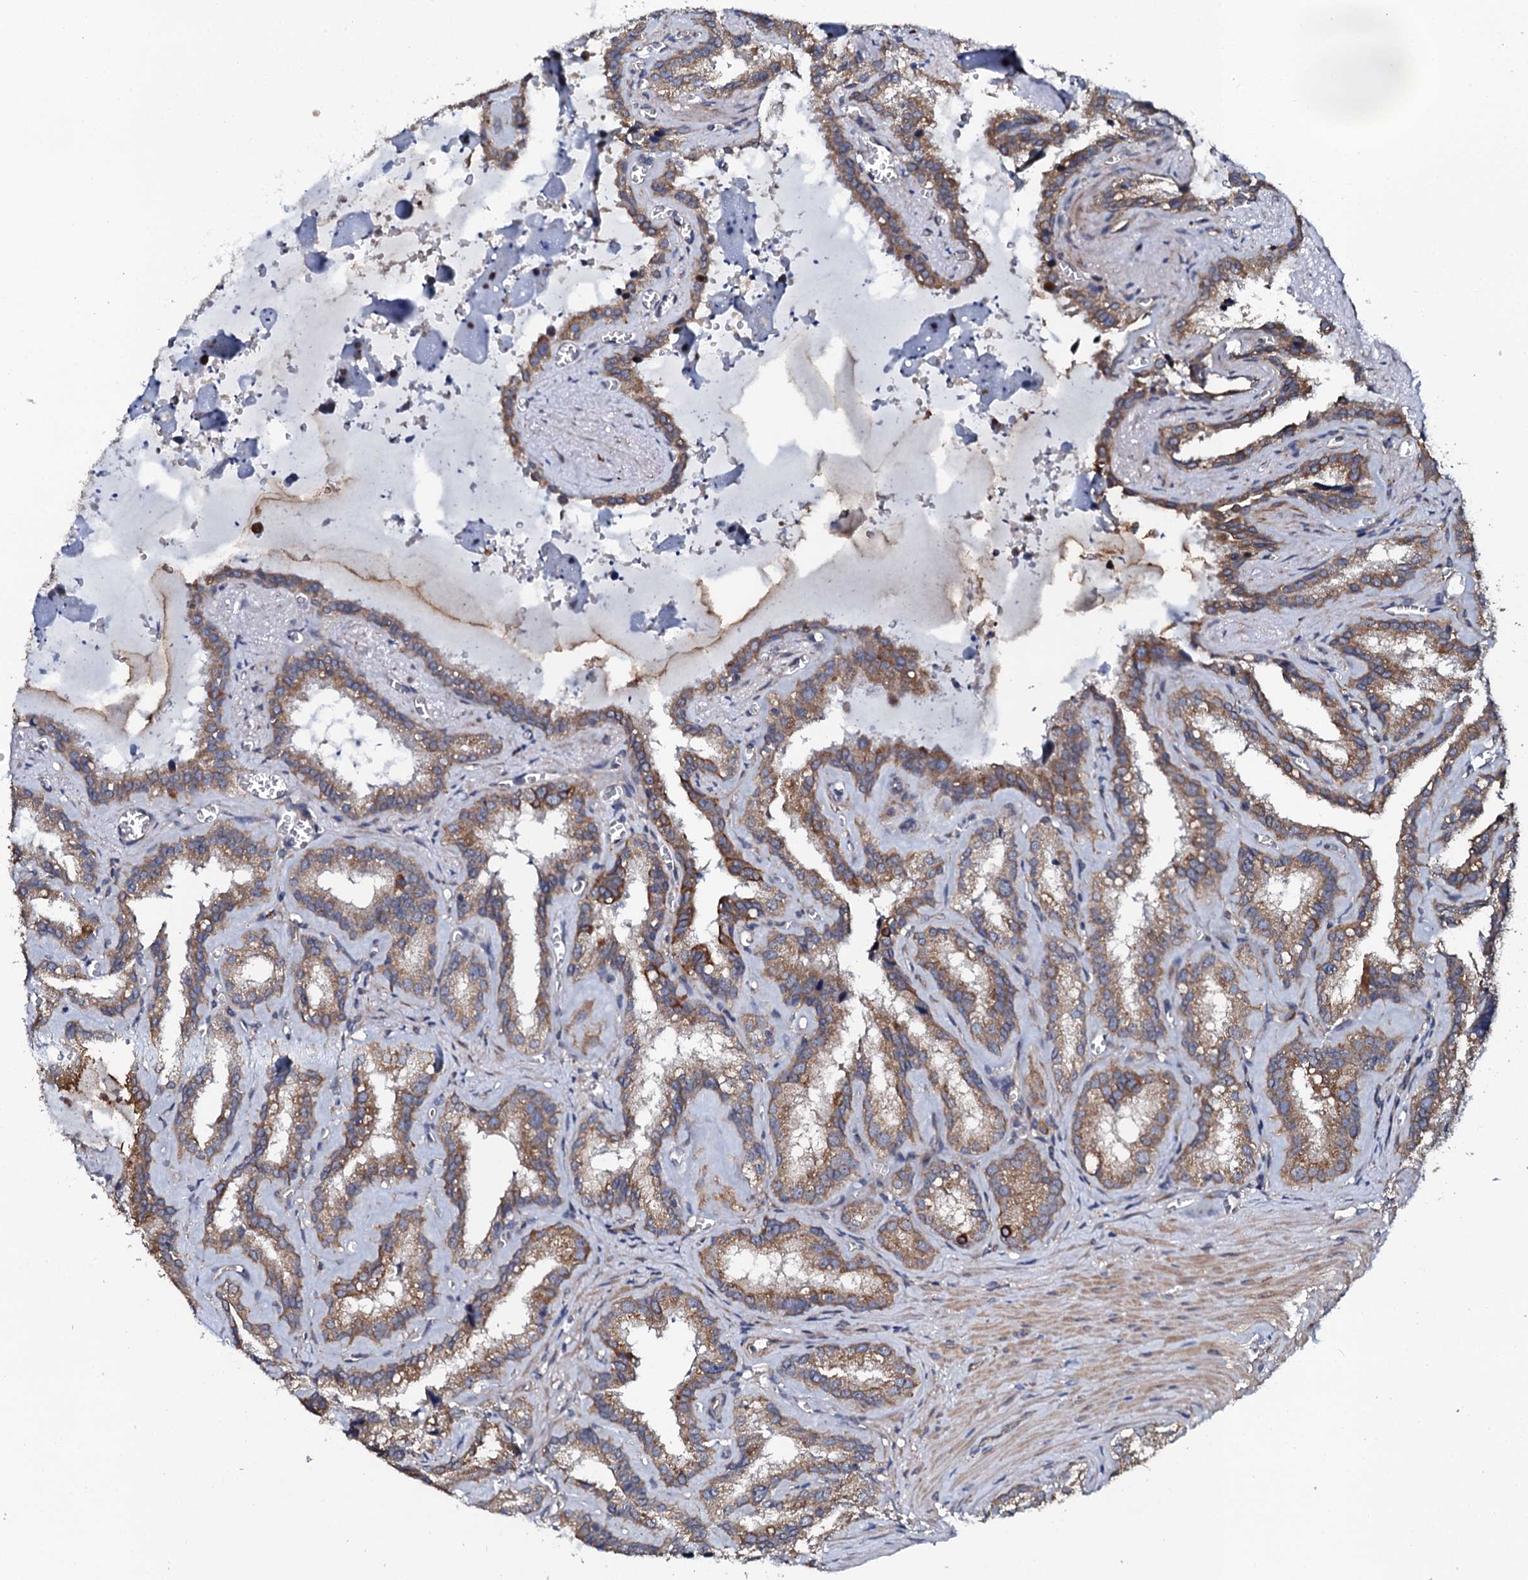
{"staining": {"intensity": "moderate", "quantity": ">75%", "location": "cytoplasmic/membranous"}, "tissue": "seminal vesicle", "cell_type": "Glandular cells", "image_type": "normal", "snomed": [{"axis": "morphology", "description": "Normal tissue, NOS"}, {"axis": "topography", "description": "Prostate"}, {"axis": "topography", "description": "Seminal veicle"}], "caption": "Protein positivity by immunohistochemistry exhibits moderate cytoplasmic/membranous positivity in about >75% of glandular cells in benign seminal vesicle.", "gene": "GLCE", "patient": {"sex": "male", "age": 59}}